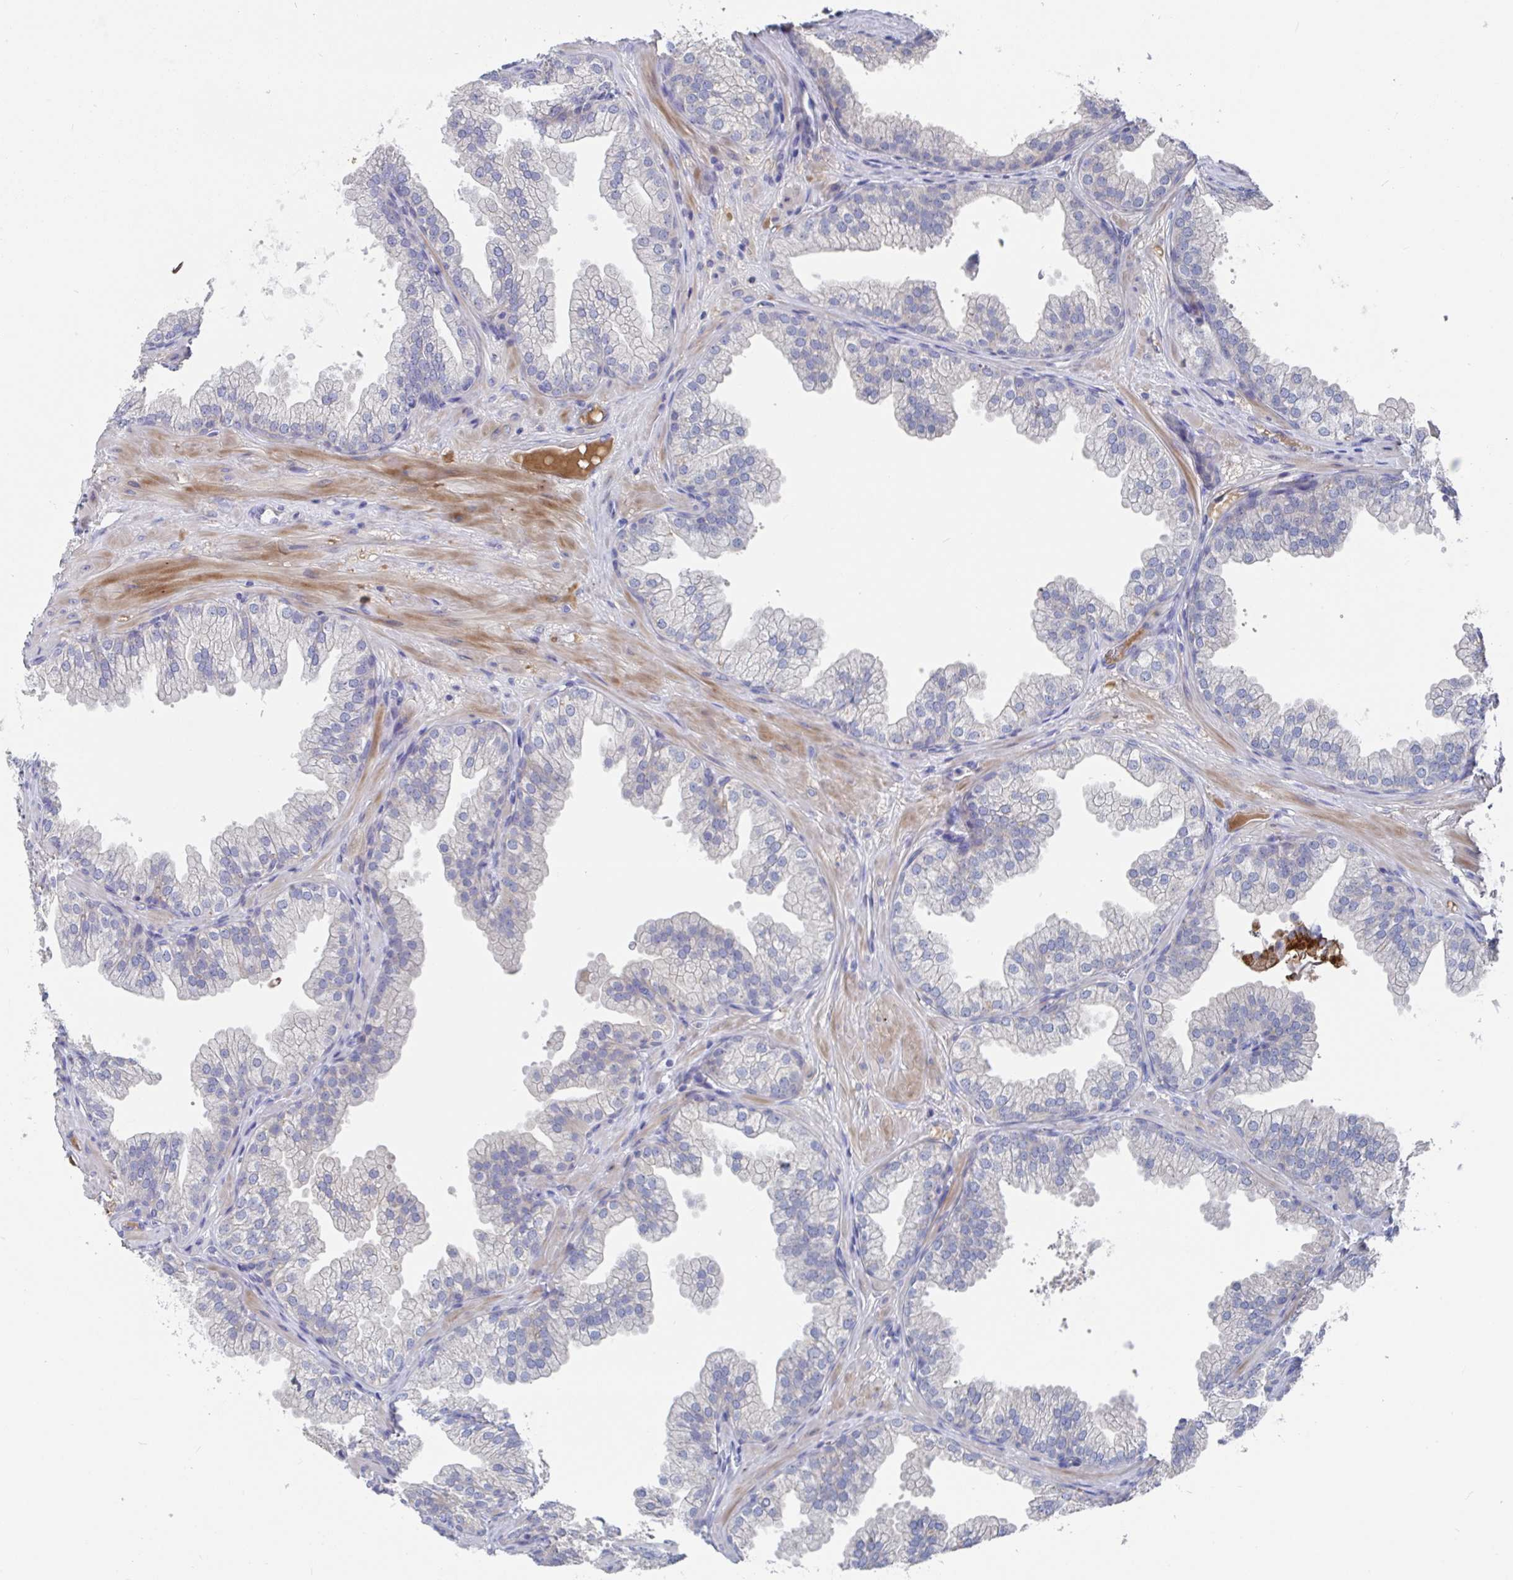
{"staining": {"intensity": "negative", "quantity": "none", "location": "none"}, "tissue": "prostate", "cell_type": "Glandular cells", "image_type": "normal", "snomed": [{"axis": "morphology", "description": "Normal tissue, NOS"}, {"axis": "topography", "description": "Prostate"}], "caption": "A high-resolution histopathology image shows immunohistochemistry staining of unremarkable prostate, which exhibits no significant expression in glandular cells. (DAB immunohistochemistry (IHC) with hematoxylin counter stain).", "gene": "GPR148", "patient": {"sex": "male", "age": 37}}